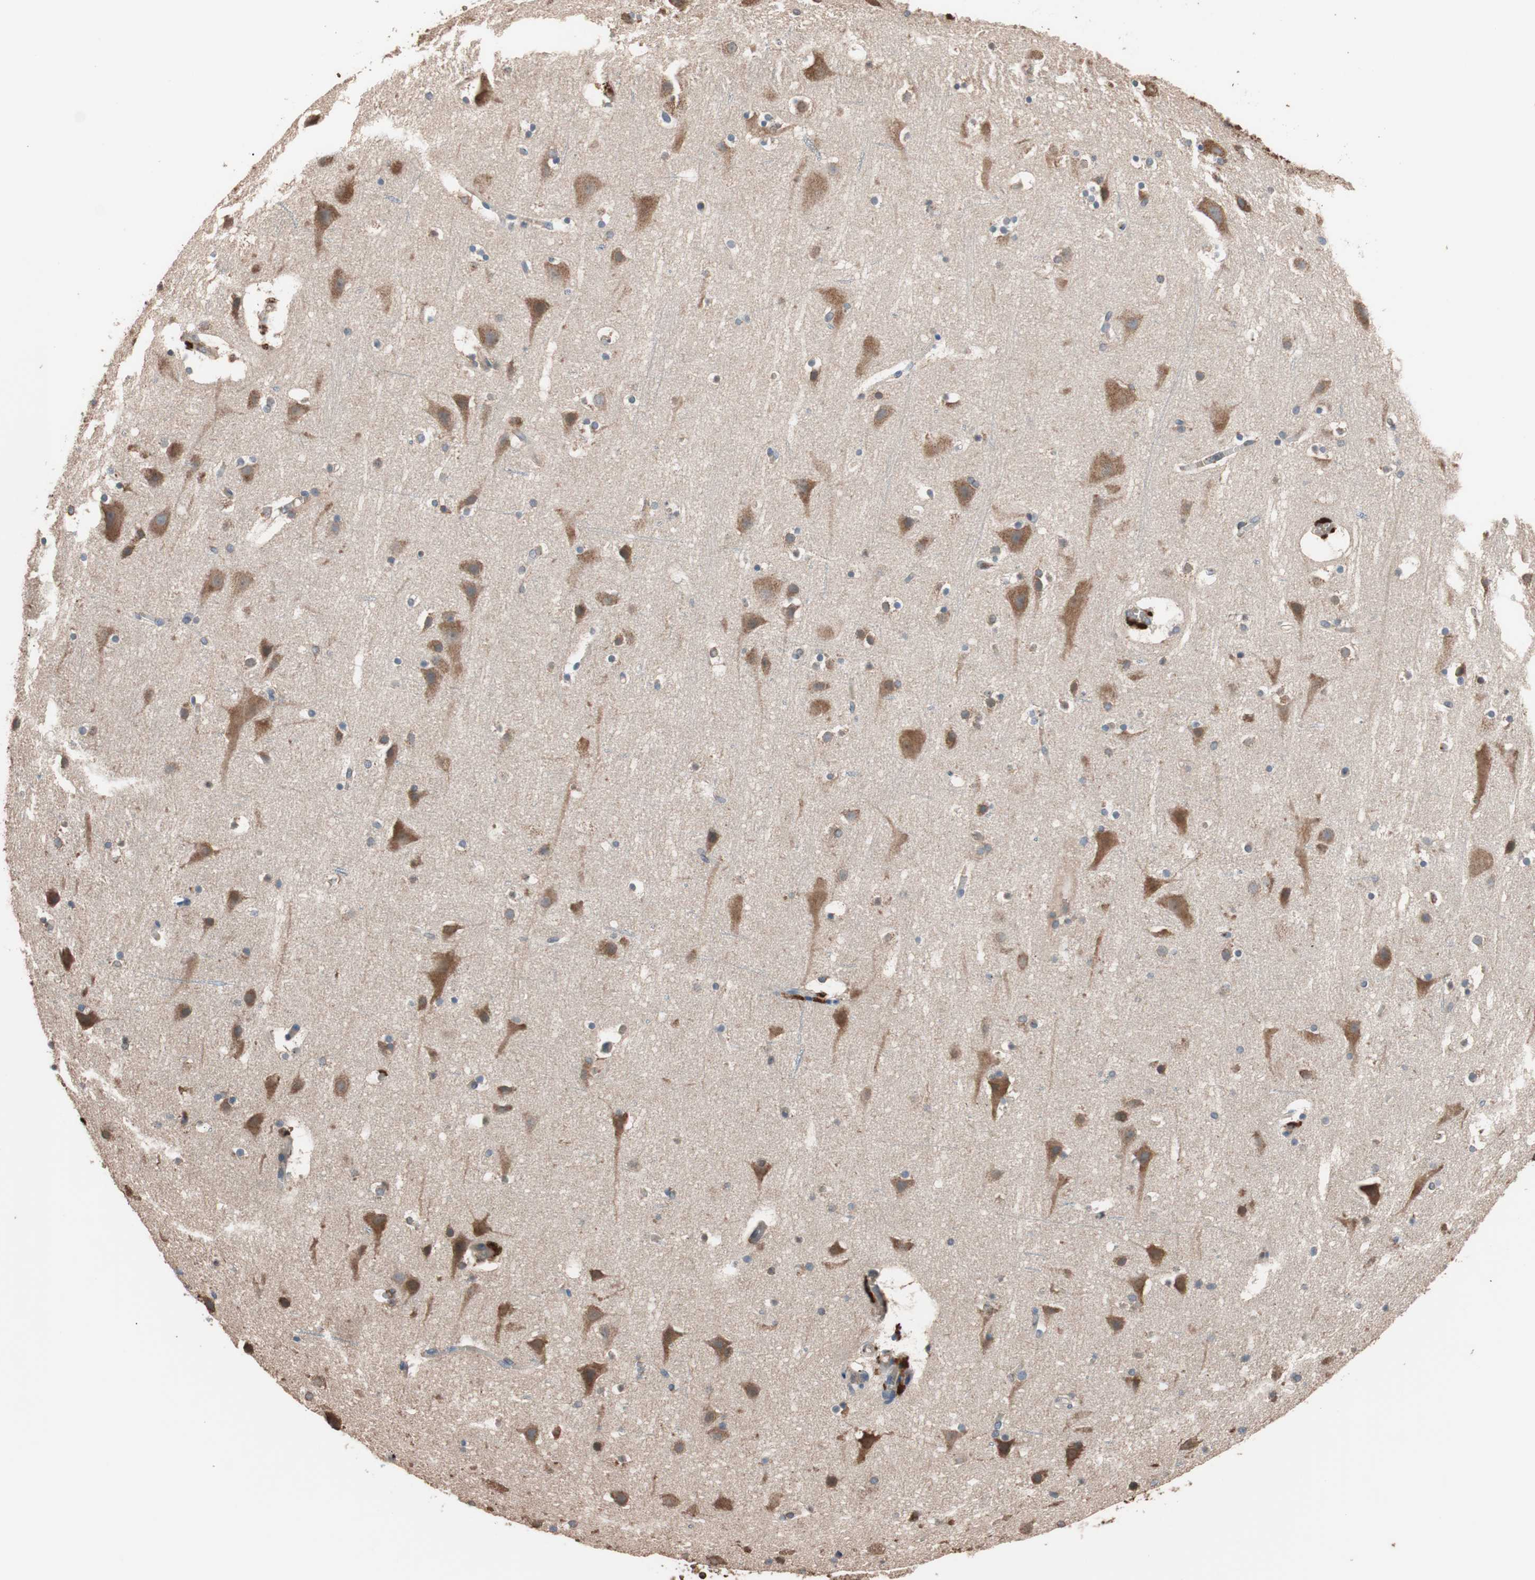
{"staining": {"intensity": "weak", "quantity": "25%-75%", "location": "cytoplasmic/membranous"}, "tissue": "cerebral cortex", "cell_type": "Endothelial cells", "image_type": "normal", "snomed": [{"axis": "morphology", "description": "Normal tissue, NOS"}, {"axis": "topography", "description": "Cerebral cortex"}], "caption": "High-power microscopy captured an IHC photomicrograph of benign cerebral cortex, revealing weak cytoplasmic/membranous positivity in approximately 25%-75% of endothelial cells.", "gene": "GLYCTK", "patient": {"sex": "male", "age": 45}}